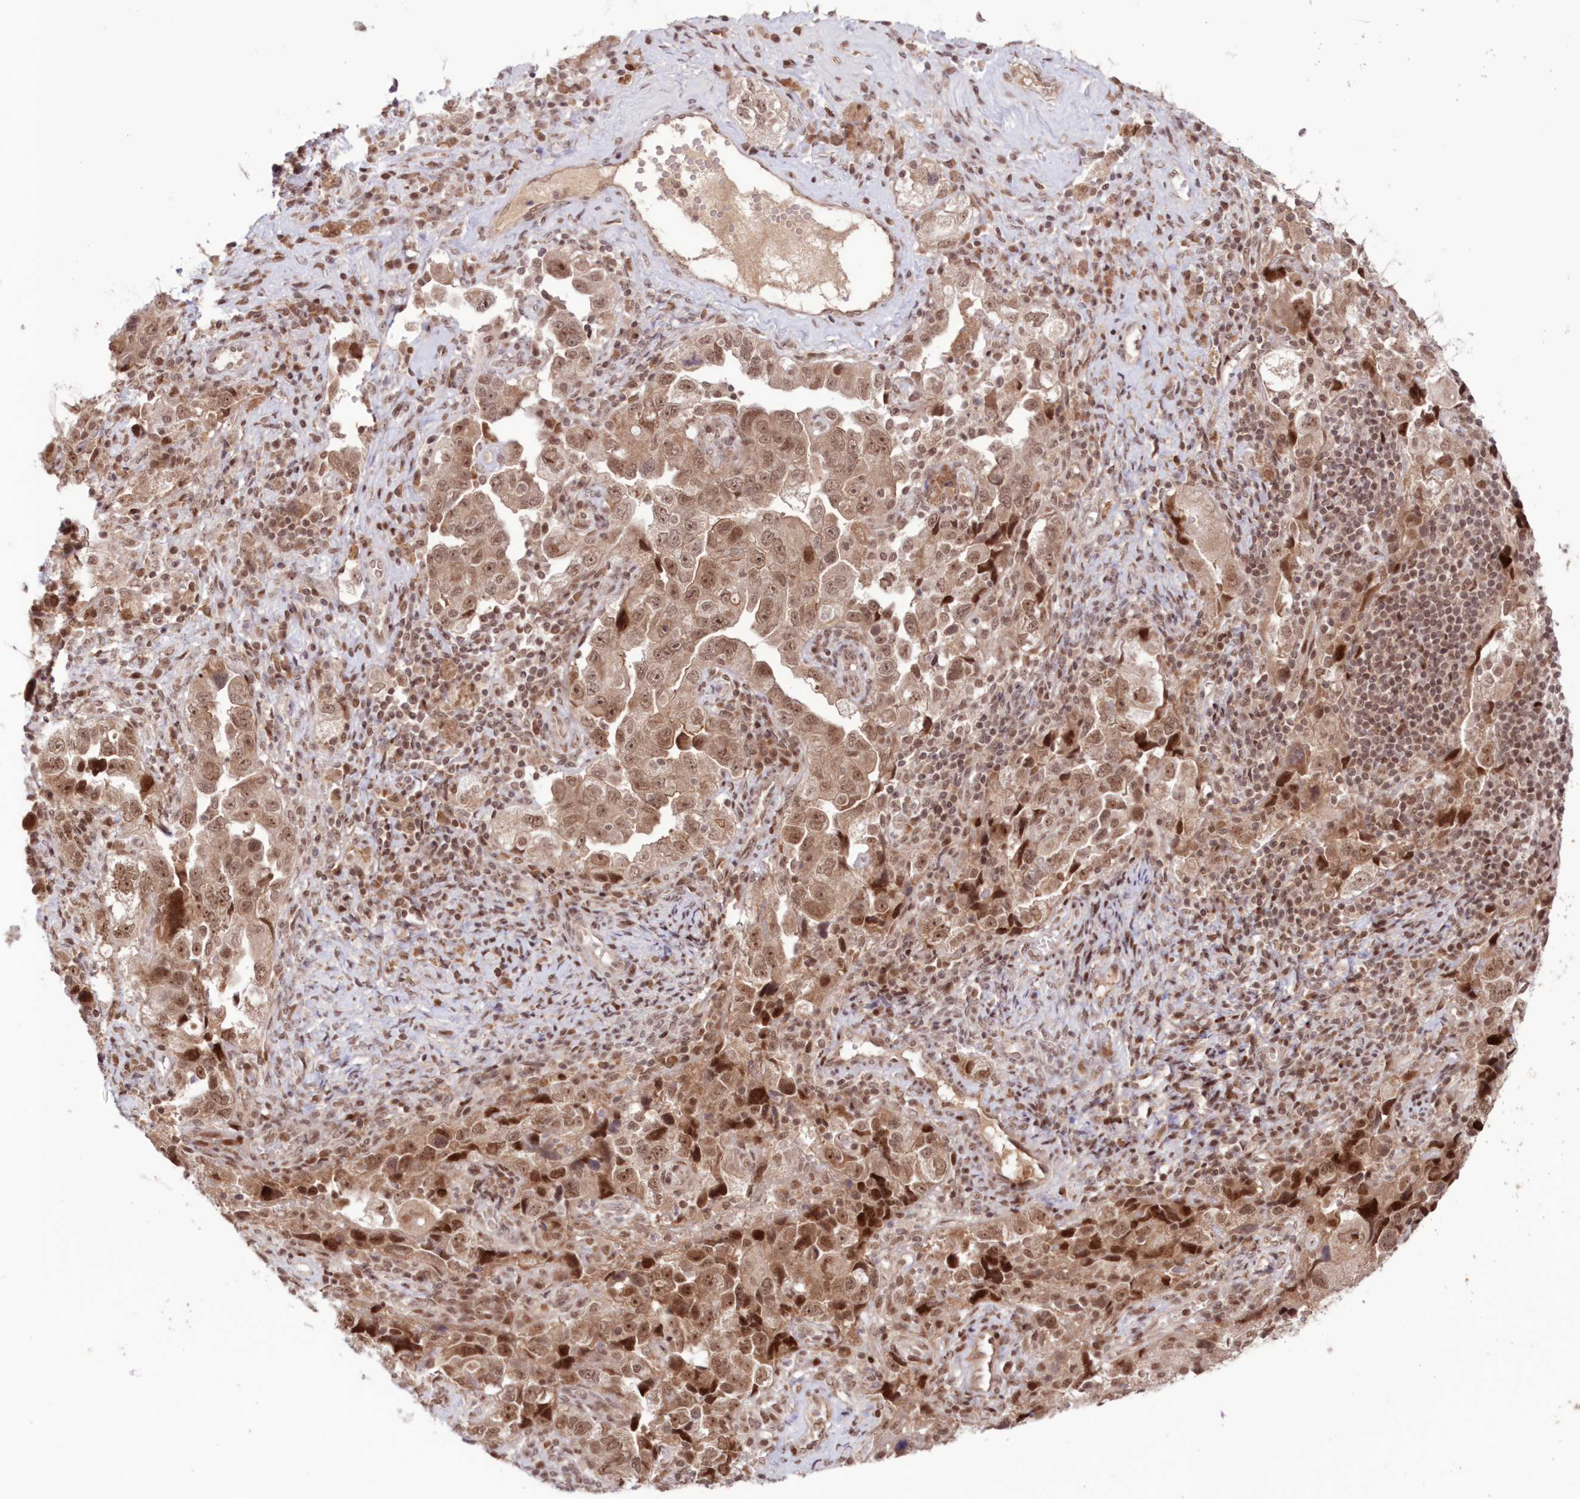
{"staining": {"intensity": "moderate", "quantity": ">75%", "location": "nuclear"}, "tissue": "ovarian cancer", "cell_type": "Tumor cells", "image_type": "cancer", "snomed": [{"axis": "morphology", "description": "Carcinoma, NOS"}, {"axis": "morphology", "description": "Cystadenocarcinoma, serous, NOS"}, {"axis": "topography", "description": "Ovary"}], "caption": "This histopathology image demonstrates immunohistochemistry staining of human ovarian serous cystadenocarcinoma, with medium moderate nuclear expression in about >75% of tumor cells.", "gene": "NOA1", "patient": {"sex": "female", "age": 69}}